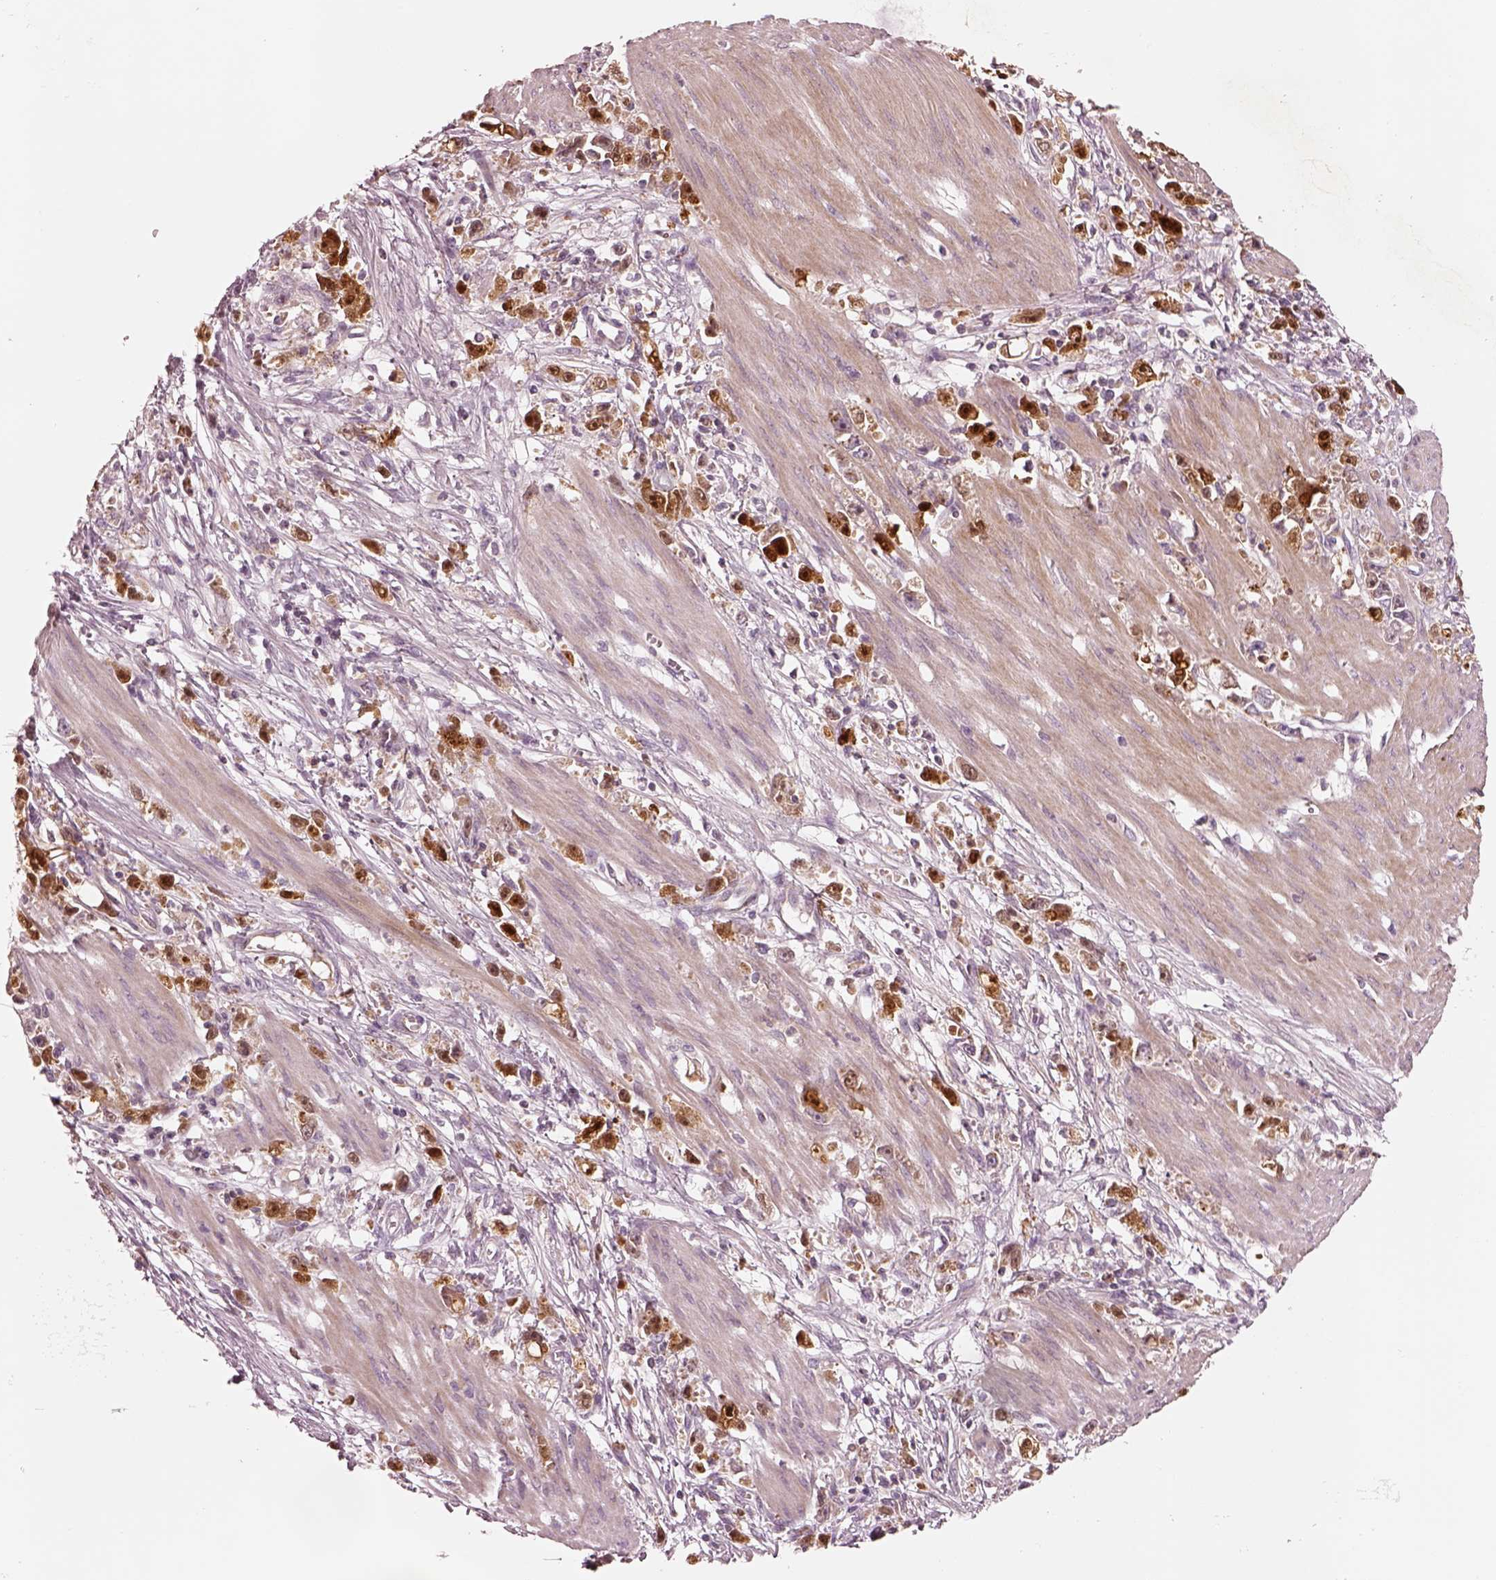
{"staining": {"intensity": "strong", "quantity": "25%-75%", "location": "cytoplasmic/membranous,nuclear"}, "tissue": "stomach cancer", "cell_type": "Tumor cells", "image_type": "cancer", "snomed": [{"axis": "morphology", "description": "Adenocarcinoma, NOS"}, {"axis": "topography", "description": "Stomach"}], "caption": "Immunohistochemistry (IHC) micrograph of human adenocarcinoma (stomach) stained for a protein (brown), which displays high levels of strong cytoplasmic/membranous and nuclear positivity in approximately 25%-75% of tumor cells.", "gene": "SDCBP2", "patient": {"sex": "female", "age": 59}}